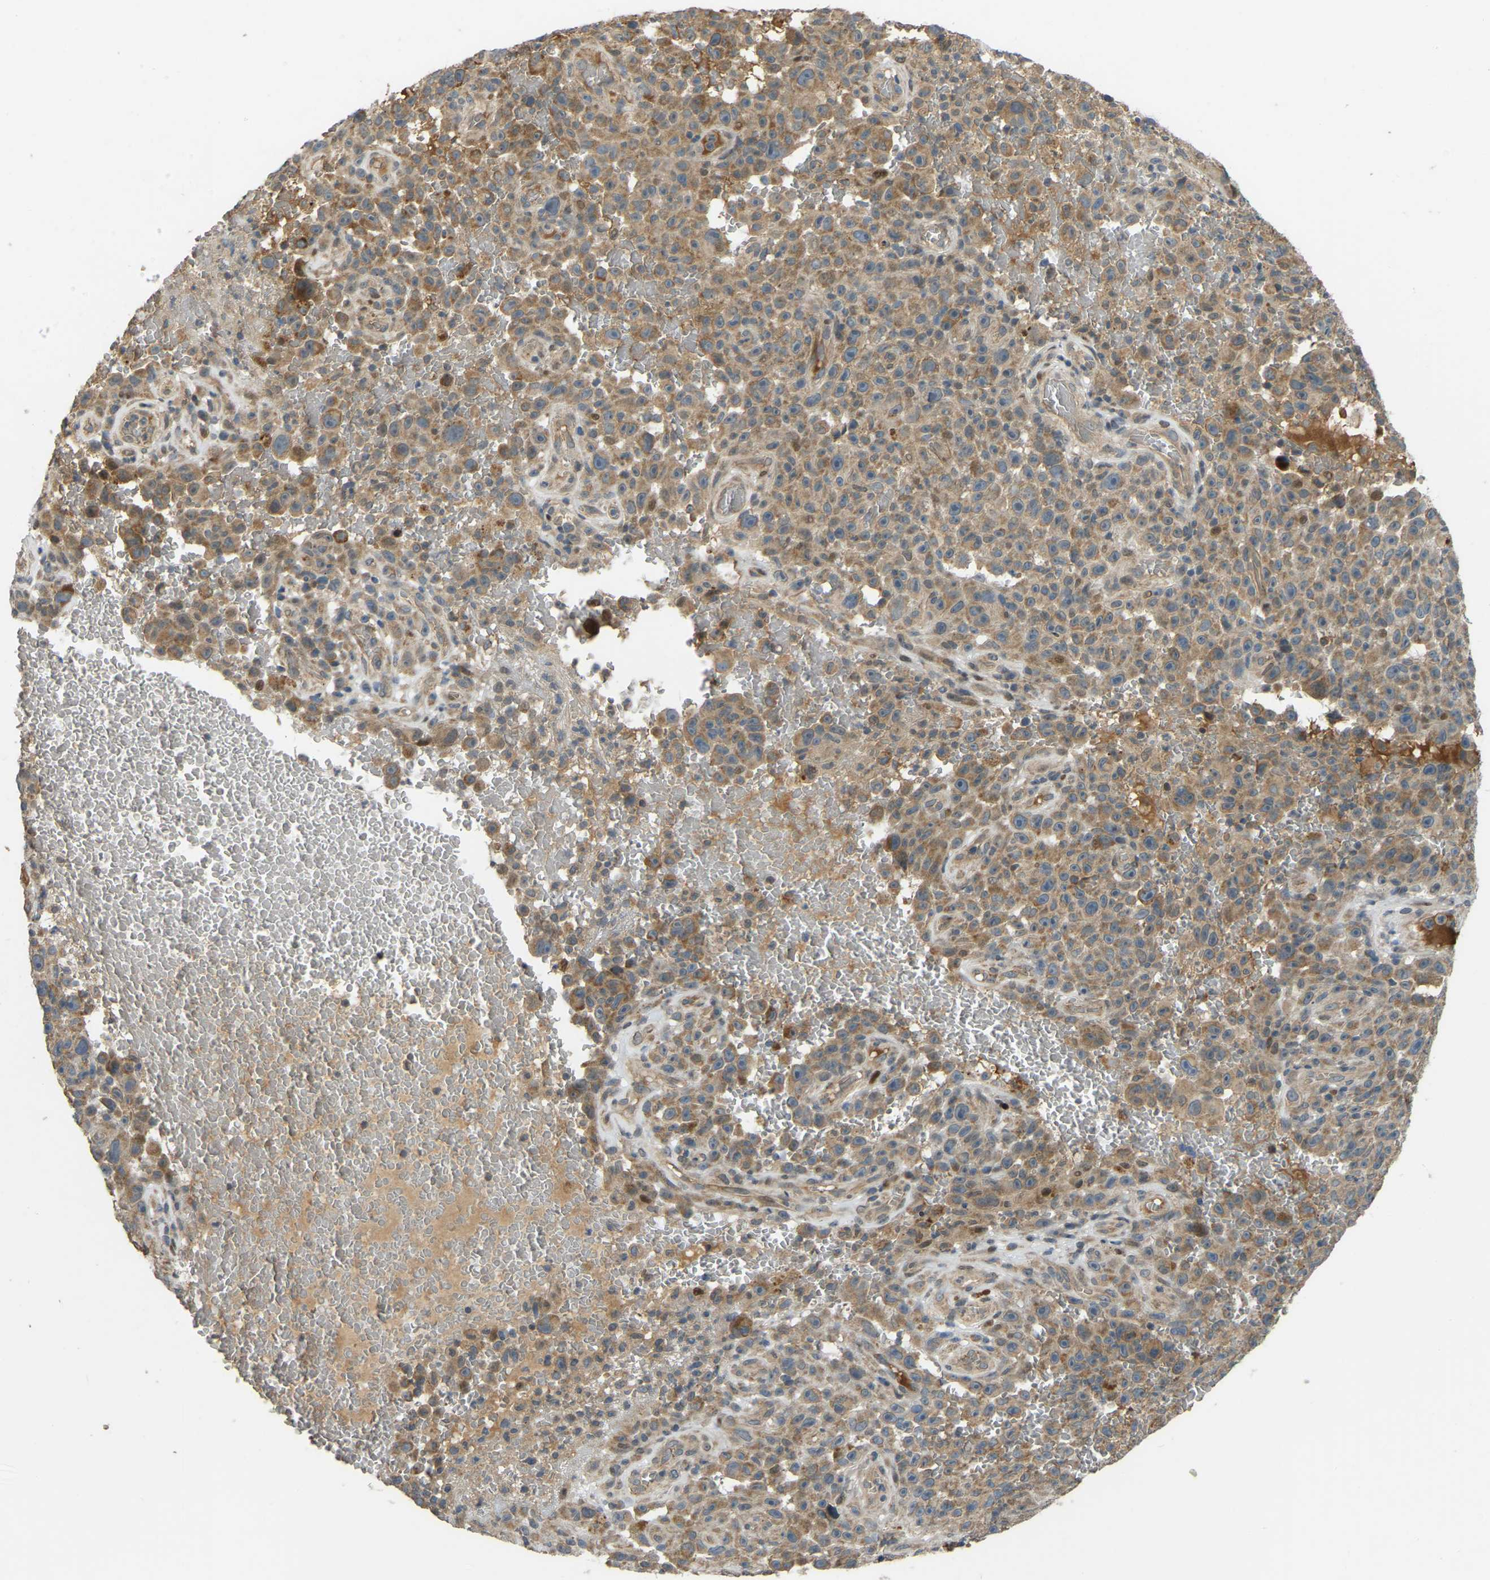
{"staining": {"intensity": "moderate", "quantity": ">75%", "location": "cytoplasmic/membranous"}, "tissue": "melanoma", "cell_type": "Tumor cells", "image_type": "cancer", "snomed": [{"axis": "morphology", "description": "Malignant melanoma, NOS"}, {"axis": "topography", "description": "Skin"}], "caption": "There is medium levels of moderate cytoplasmic/membranous positivity in tumor cells of malignant melanoma, as demonstrated by immunohistochemical staining (brown color).", "gene": "C21orf91", "patient": {"sex": "female", "age": 82}}